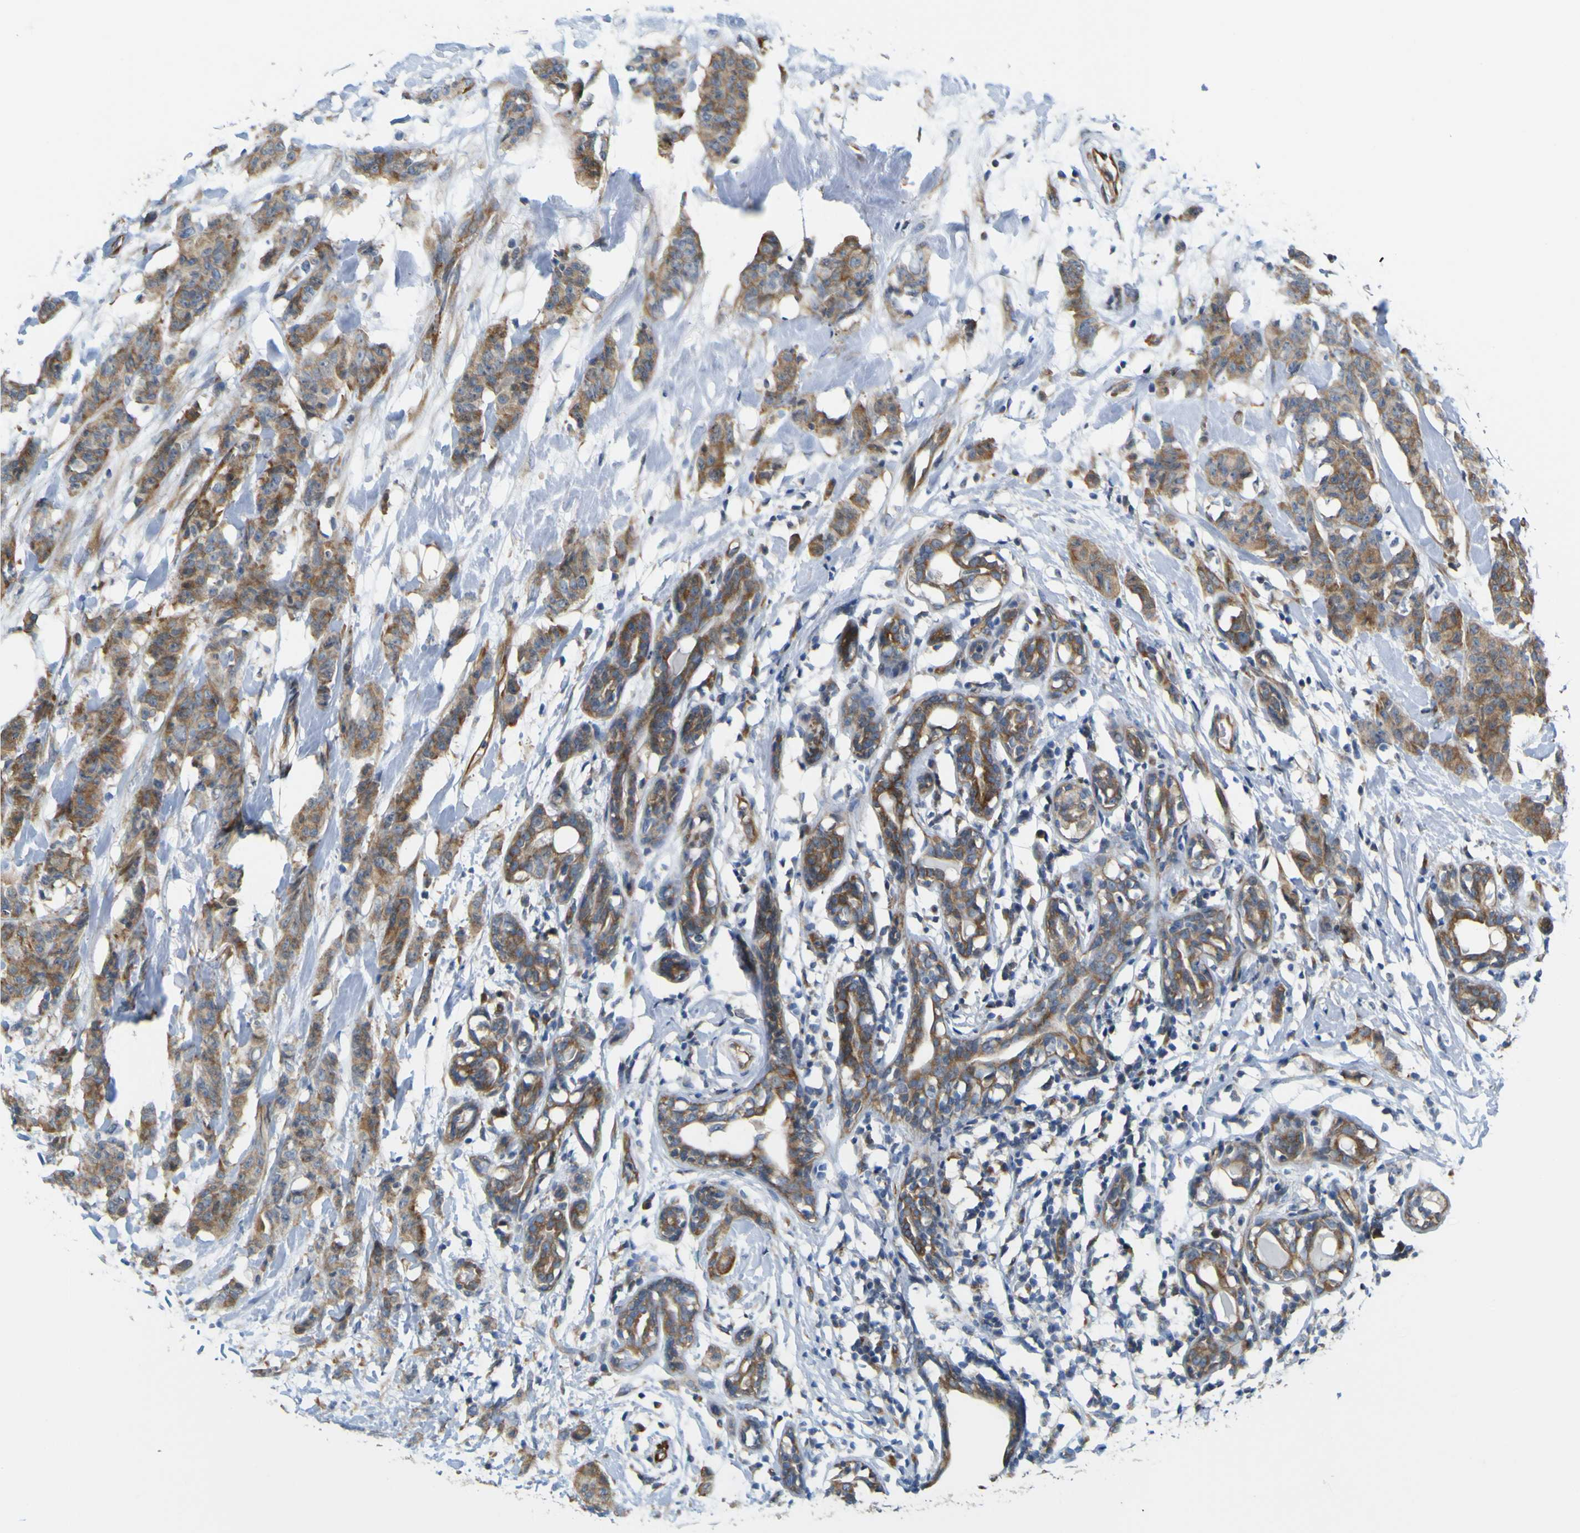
{"staining": {"intensity": "moderate", "quantity": ">75%", "location": "cytoplasmic/membranous"}, "tissue": "breast cancer", "cell_type": "Tumor cells", "image_type": "cancer", "snomed": [{"axis": "morphology", "description": "Normal tissue, NOS"}, {"axis": "morphology", "description": "Duct carcinoma"}, {"axis": "topography", "description": "Breast"}], "caption": "A brown stain shows moderate cytoplasmic/membranous staining of a protein in human intraductal carcinoma (breast) tumor cells.", "gene": "JPH1", "patient": {"sex": "female", "age": 40}}